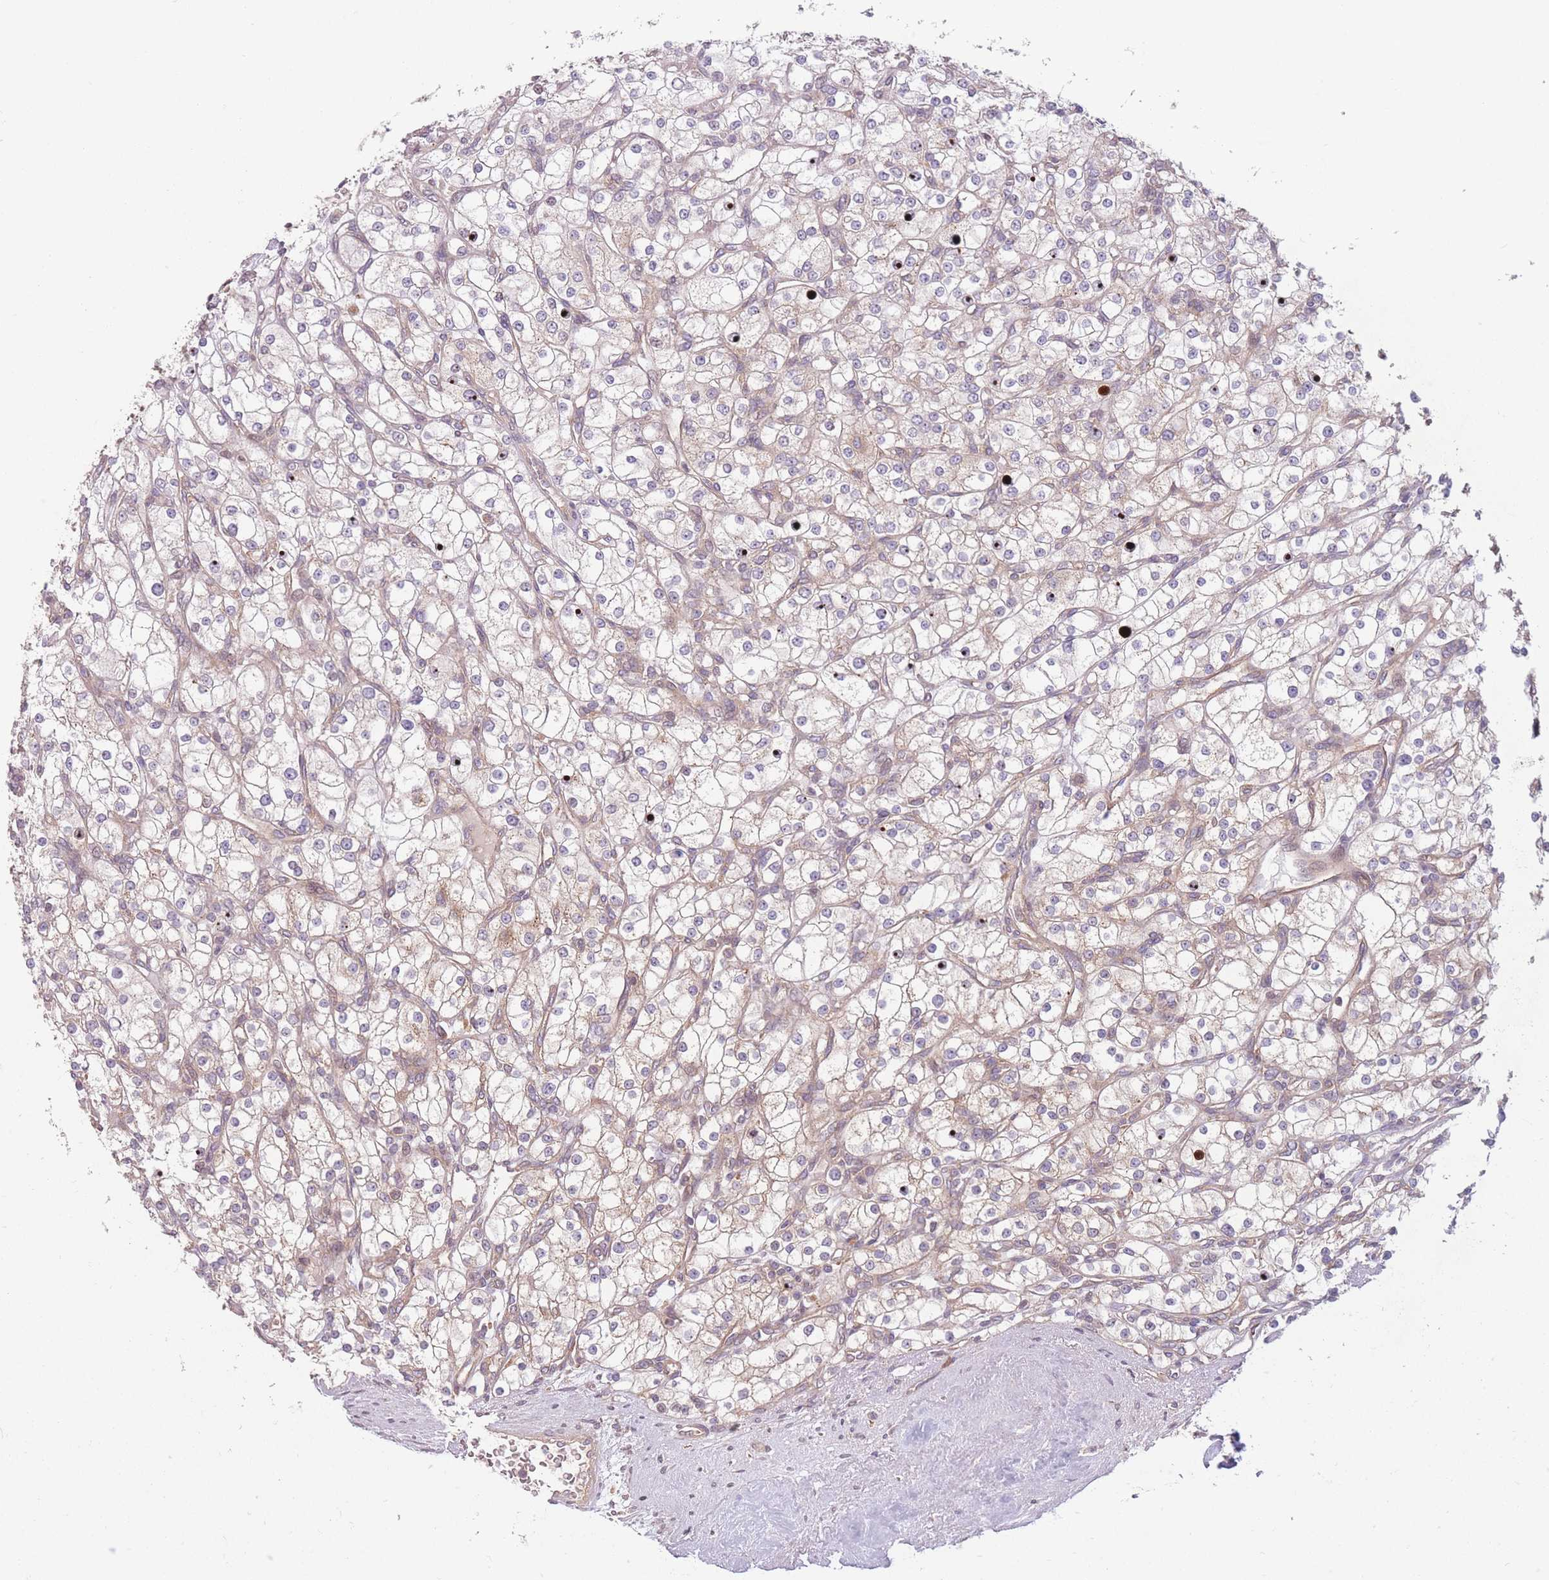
{"staining": {"intensity": "weak", "quantity": "25%-75%", "location": "cytoplasmic/membranous"}, "tissue": "renal cancer", "cell_type": "Tumor cells", "image_type": "cancer", "snomed": [{"axis": "morphology", "description": "Adenocarcinoma, NOS"}, {"axis": "topography", "description": "Kidney"}], "caption": "Immunohistochemical staining of human renal adenocarcinoma shows low levels of weak cytoplasmic/membranous protein staining in approximately 25%-75% of tumor cells.", "gene": "WASHC2A", "patient": {"sex": "male", "age": 80}}